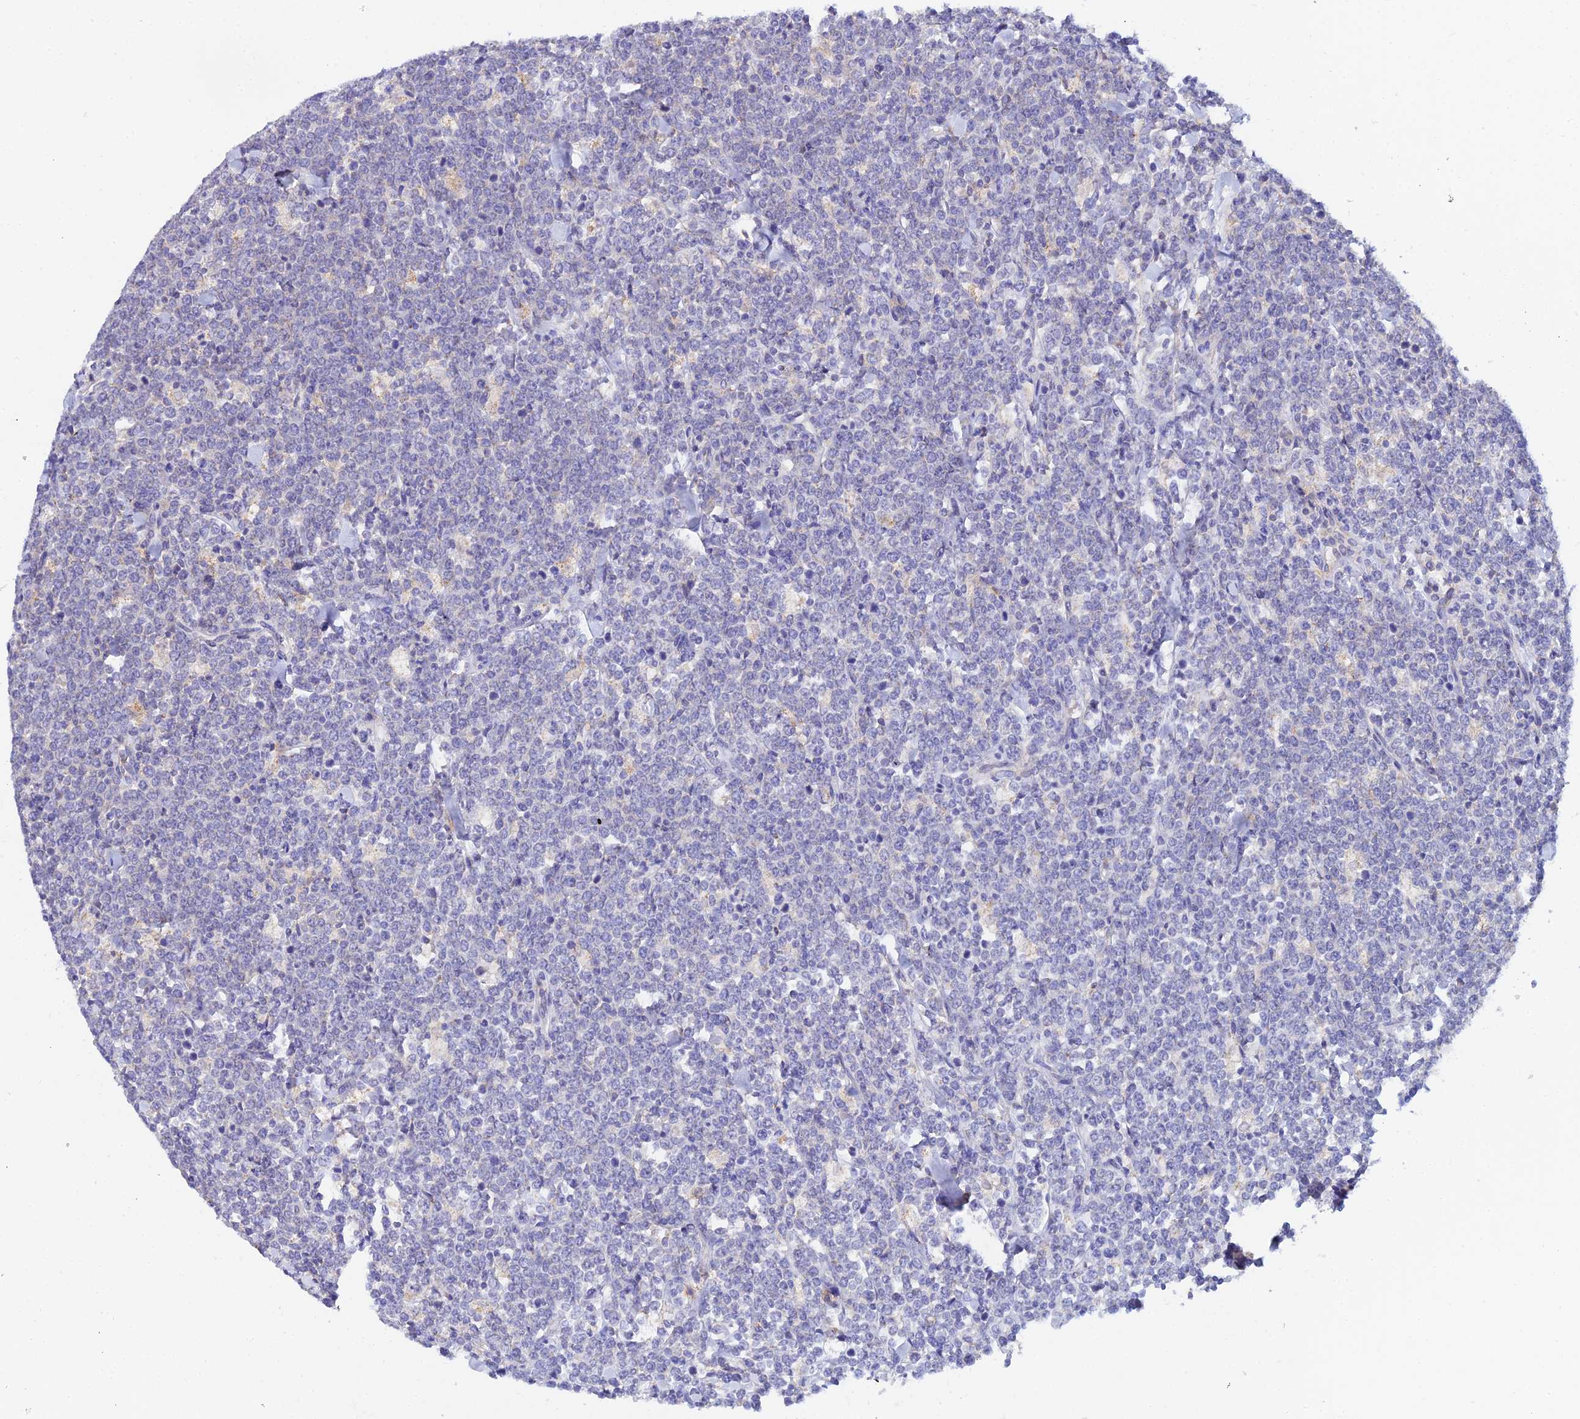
{"staining": {"intensity": "negative", "quantity": "none", "location": "none"}, "tissue": "lymphoma", "cell_type": "Tumor cells", "image_type": "cancer", "snomed": [{"axis": "morphology", "description": "Malignant lymphoma, non-Hodgkin's type, High grade"}, {"axis": "topography", "description": "Small intestine"}], "caption": "Tumor cells are negative for brown protein staining in lymphoma.", "gene": "ACOT2", "patient": {"sex": "male", "age": 8}}